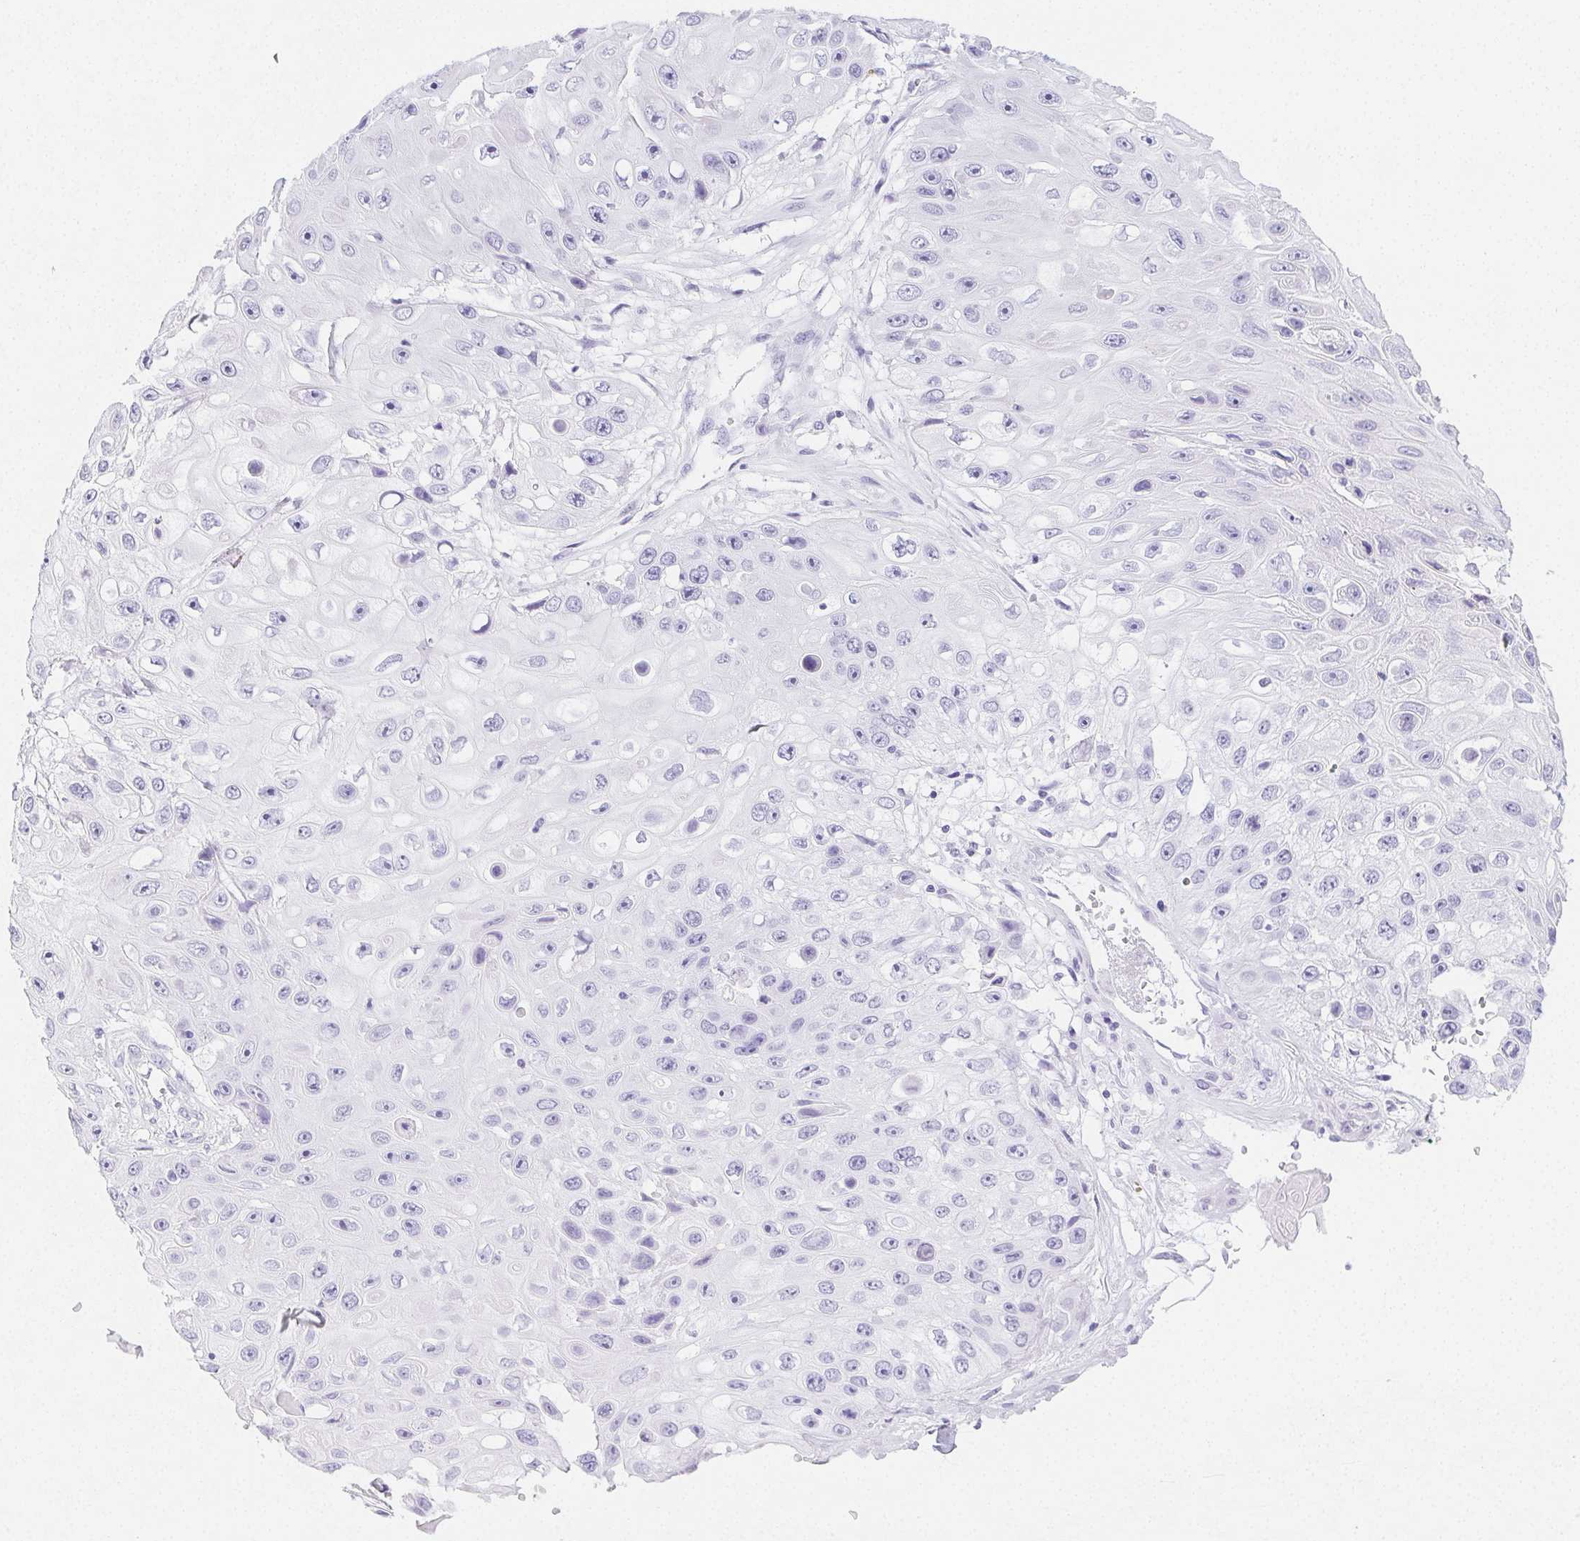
{"staining": {"intensity": "negative", "quantity": "none", "location": "none"}, "tissue": "skin cancer", "cell_type": "Tumor cells", "image_type": "cancer", "snomed": [{"axis": "morphology", "description": "Squamous cell carcinoma, NOS"}, {"axis": "topography", "description": "Skin"}], "caption": "High power microscopy image of an IHC photomicrograph of skin cancer (squamous cell carcinoma), revealing no significant staining in tumor cells. (DAB (3,3'-diaminobenzidine) immunohistochemistry (IHC) visualized using brightfield microscopy, high magnification).", "gene": "HRC", "patient": {"sex": "male", "age": 82}}